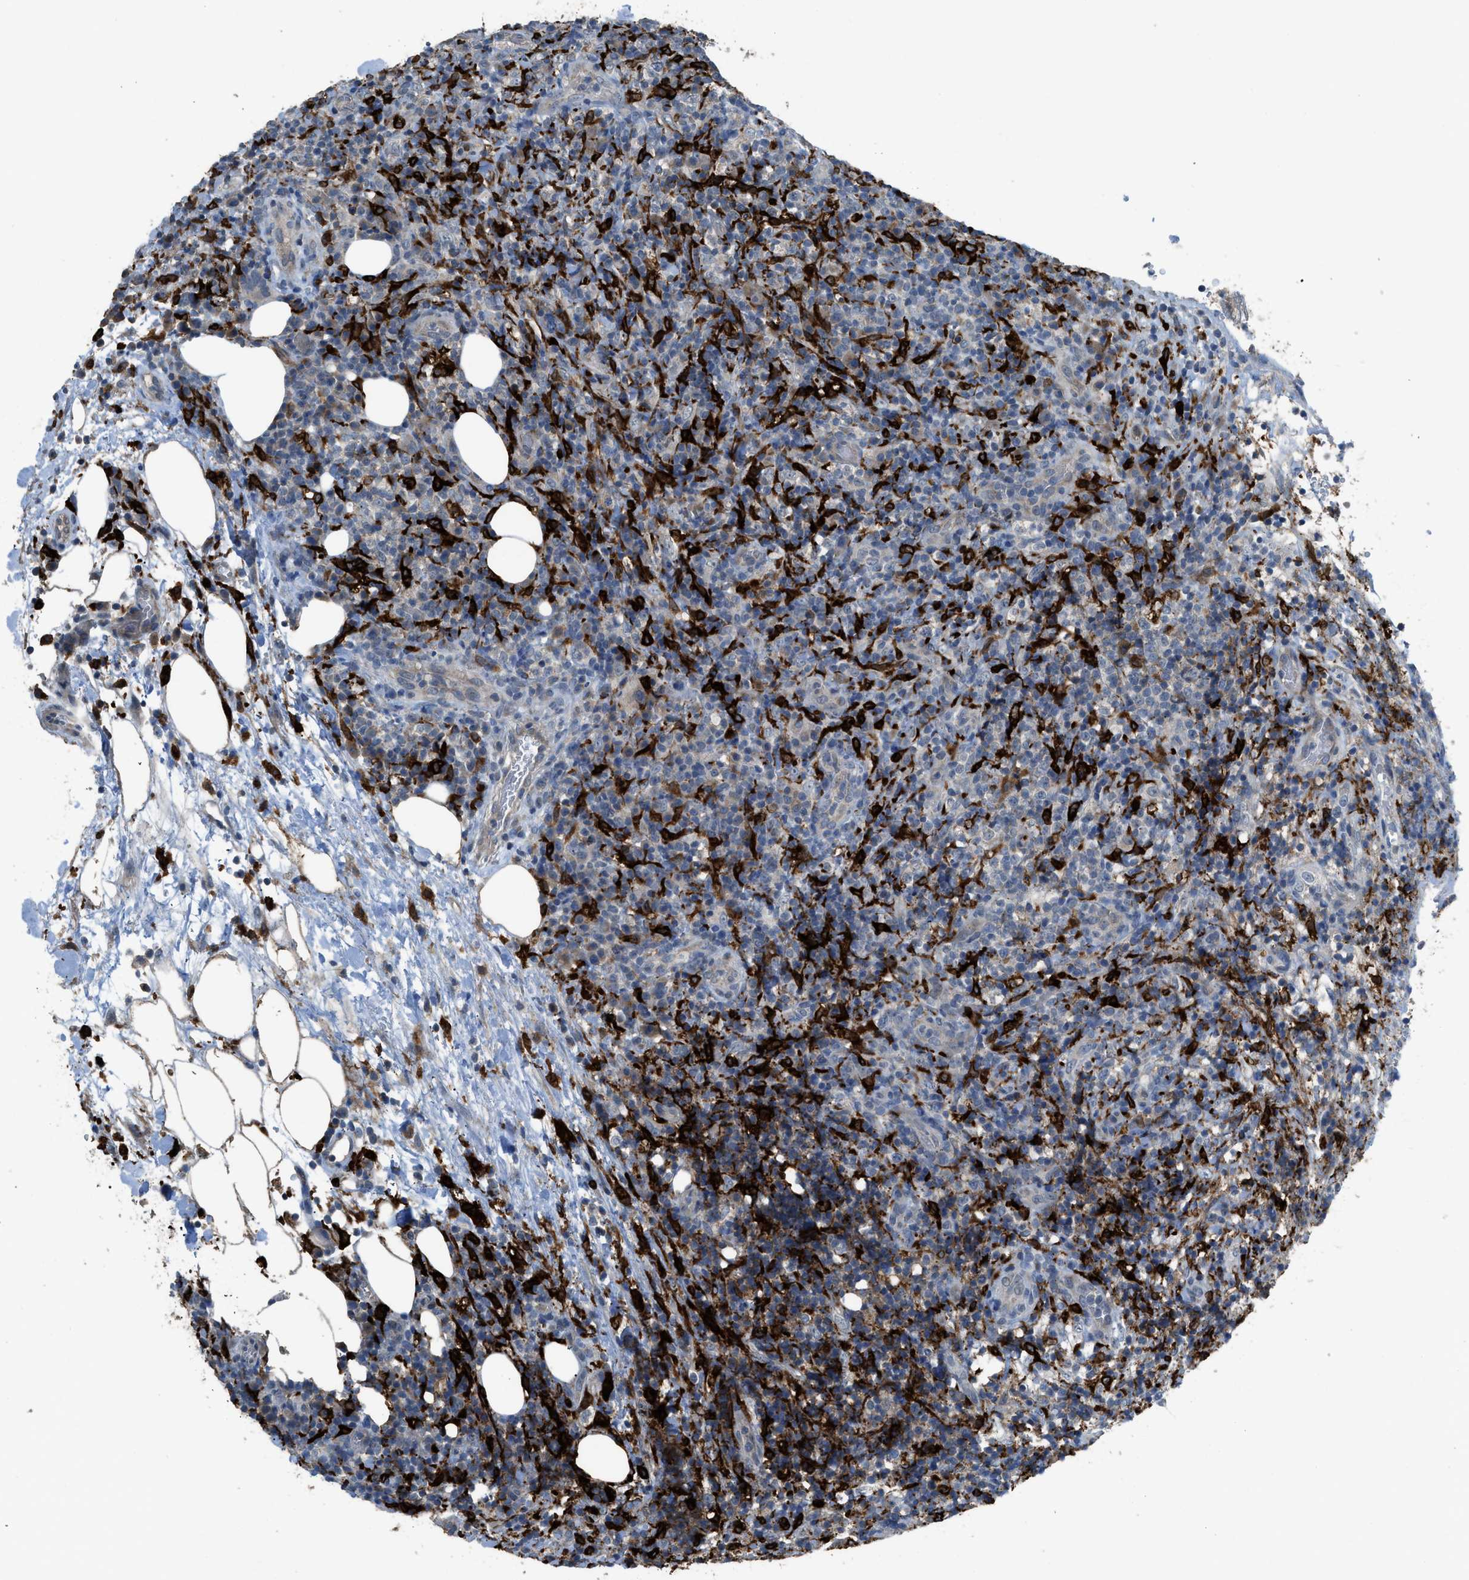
{"staining": {"intensity": "negative", "quantity": "none", "location": "none"}, "tissue": "lymphoma", "cell_type": "Tumor cells", "image_type": "cancer", "snomed": [{"axis": "morphology", "description": "Malignant lymphoma, non-Hodgkin's type, High grade"}, {"axis": "topography", "description": "Lymph node"}], "caption": "DAB immunohistochemical staining of malignant lymphoma, non-Hodgkin's type (high-grade) reveals no significant staining in tumor cells.", "gene": "TIMD4", "patient": {"sex": "female", "age": 76}}